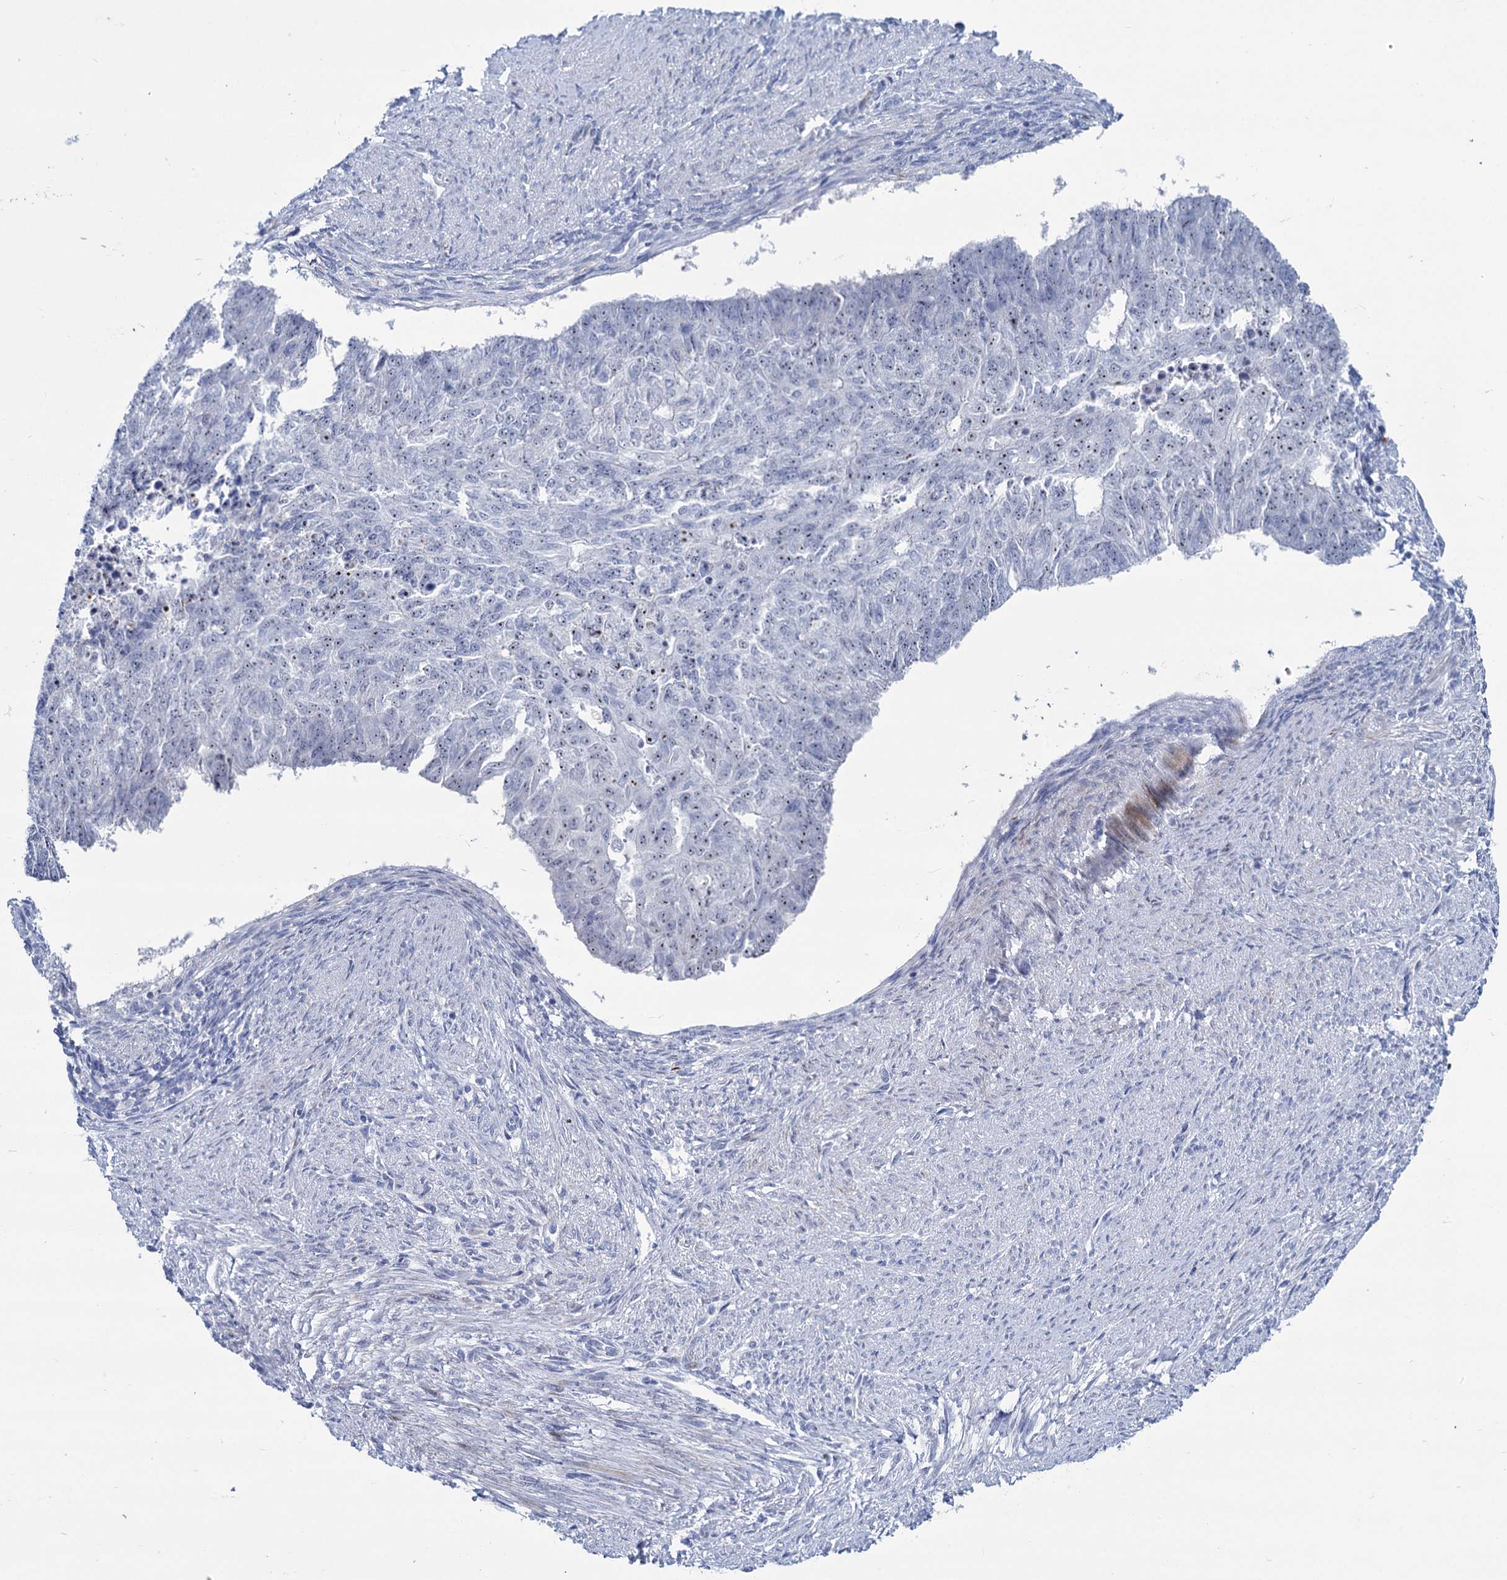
{"staining": {"intensity": "weak", "quantity": "<25%", "location": "nuclear"}, "tissue": "endometrial cancer", "cell_type": "Tumor cells", "image_type": "cancer", "snomed": [{"axis": "morphology", "description": "Adenocarcinoma, NOS"}, {"axis": "topography", "description": "Endometrium"}], "caption": "Immunohistochemistry (IHC) photomicrograph of human endometrial cancer (adenocarcinoma) stained for a protein (brown), which exhibits no expression in tumor cells.", "gene": "SH3TC2", "patient": {"sex": "female", "age": 32}}